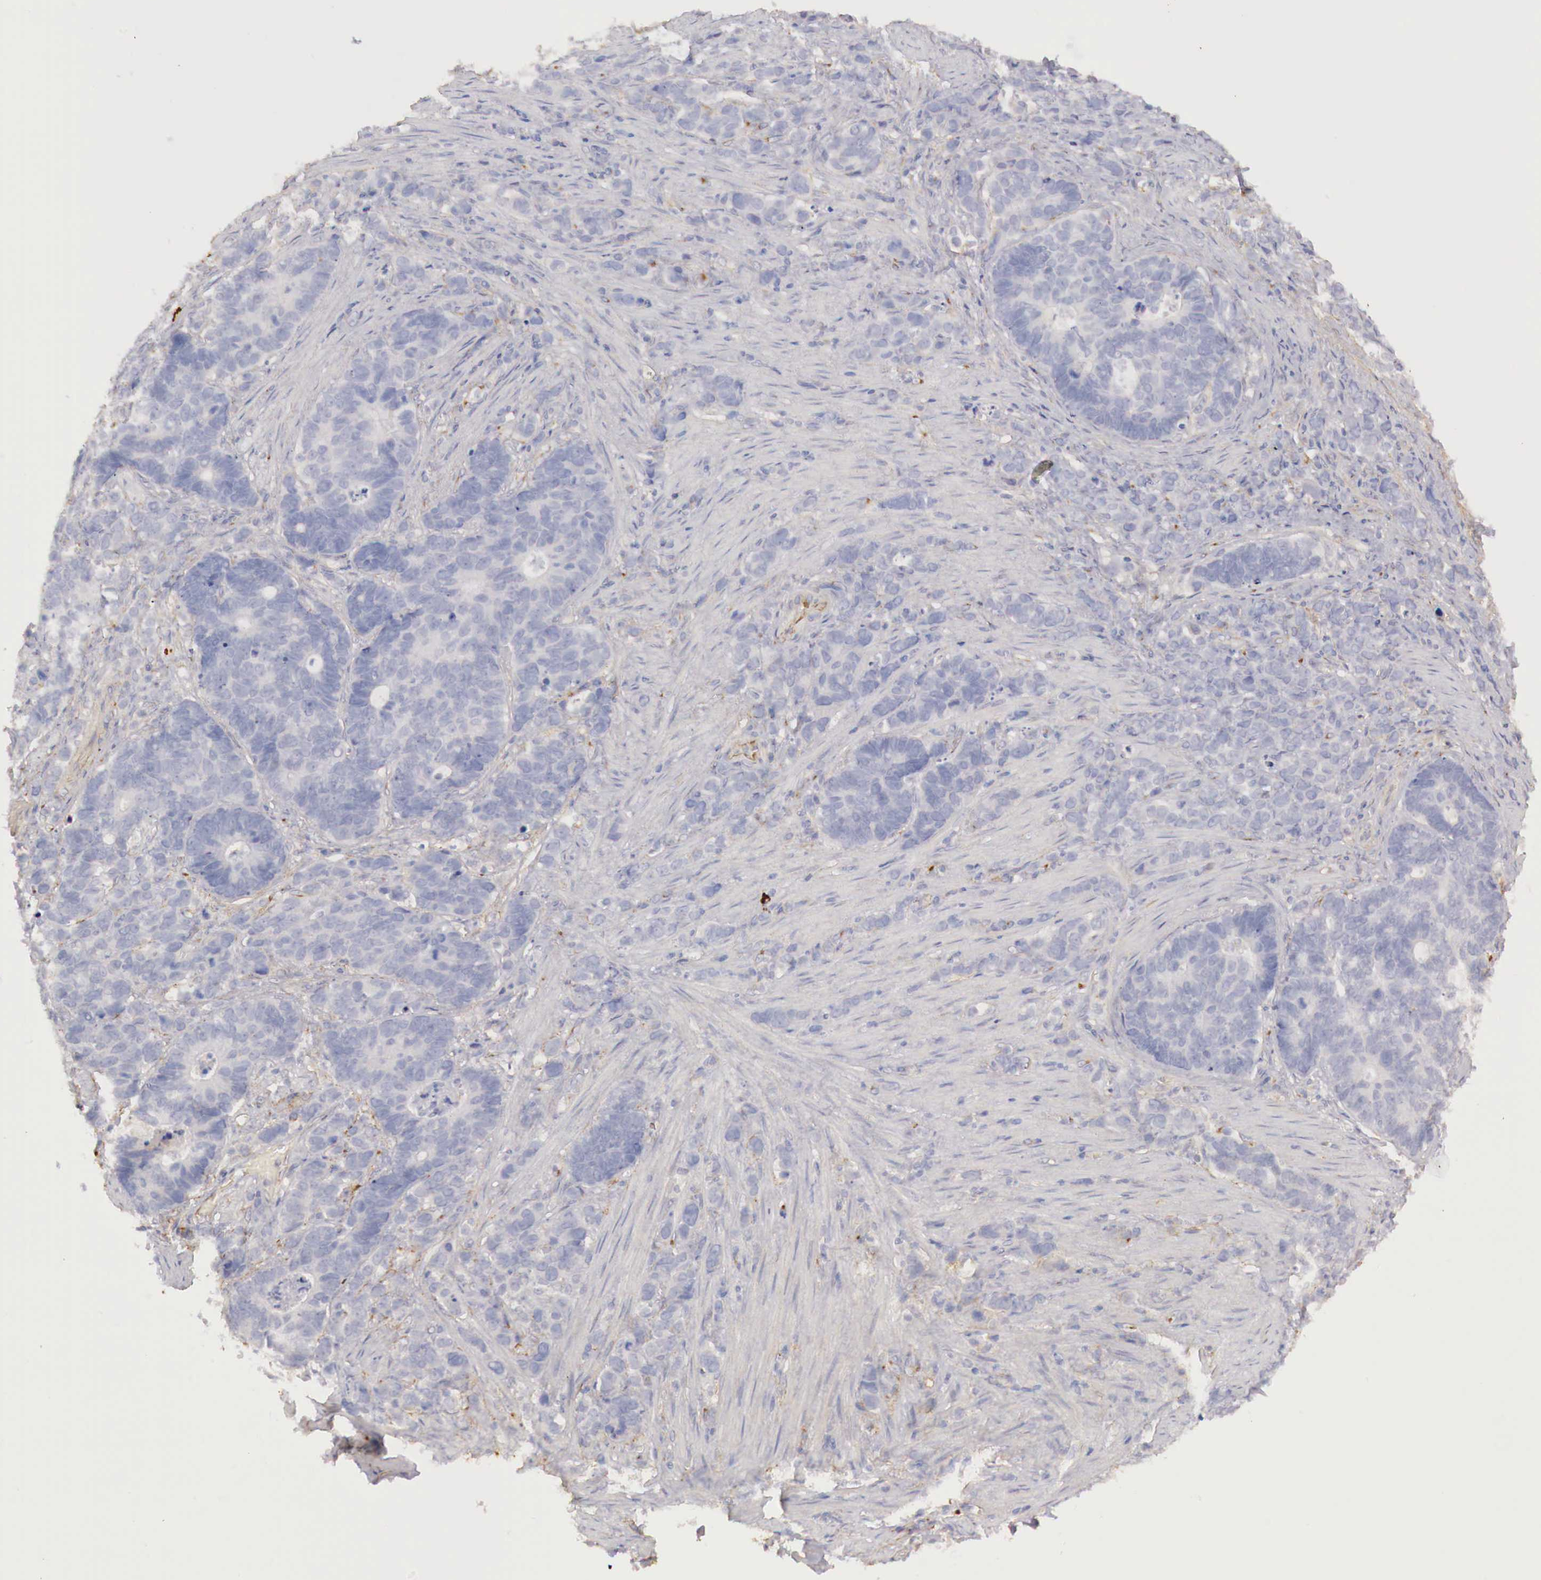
{"staining": {"intensity": "negative", "quantity": "none", "location": "none"}, "tissue": "stomach cancer", "cell_type": "Tumor cells", "image_type": "cancer", "snomed": [{"axis": "morphology", "description": "Adenocarcinoma, NOS"}, {"axis": "topography", "description": "Stomach, upper"}], "caption": "The IHC micrograph has no significant expression in tumor cells of stomach cancer (adenocarcinoma) tissue.", "gene": "KLHDC7B", "patient": {"sex": "male", "age": 71}}